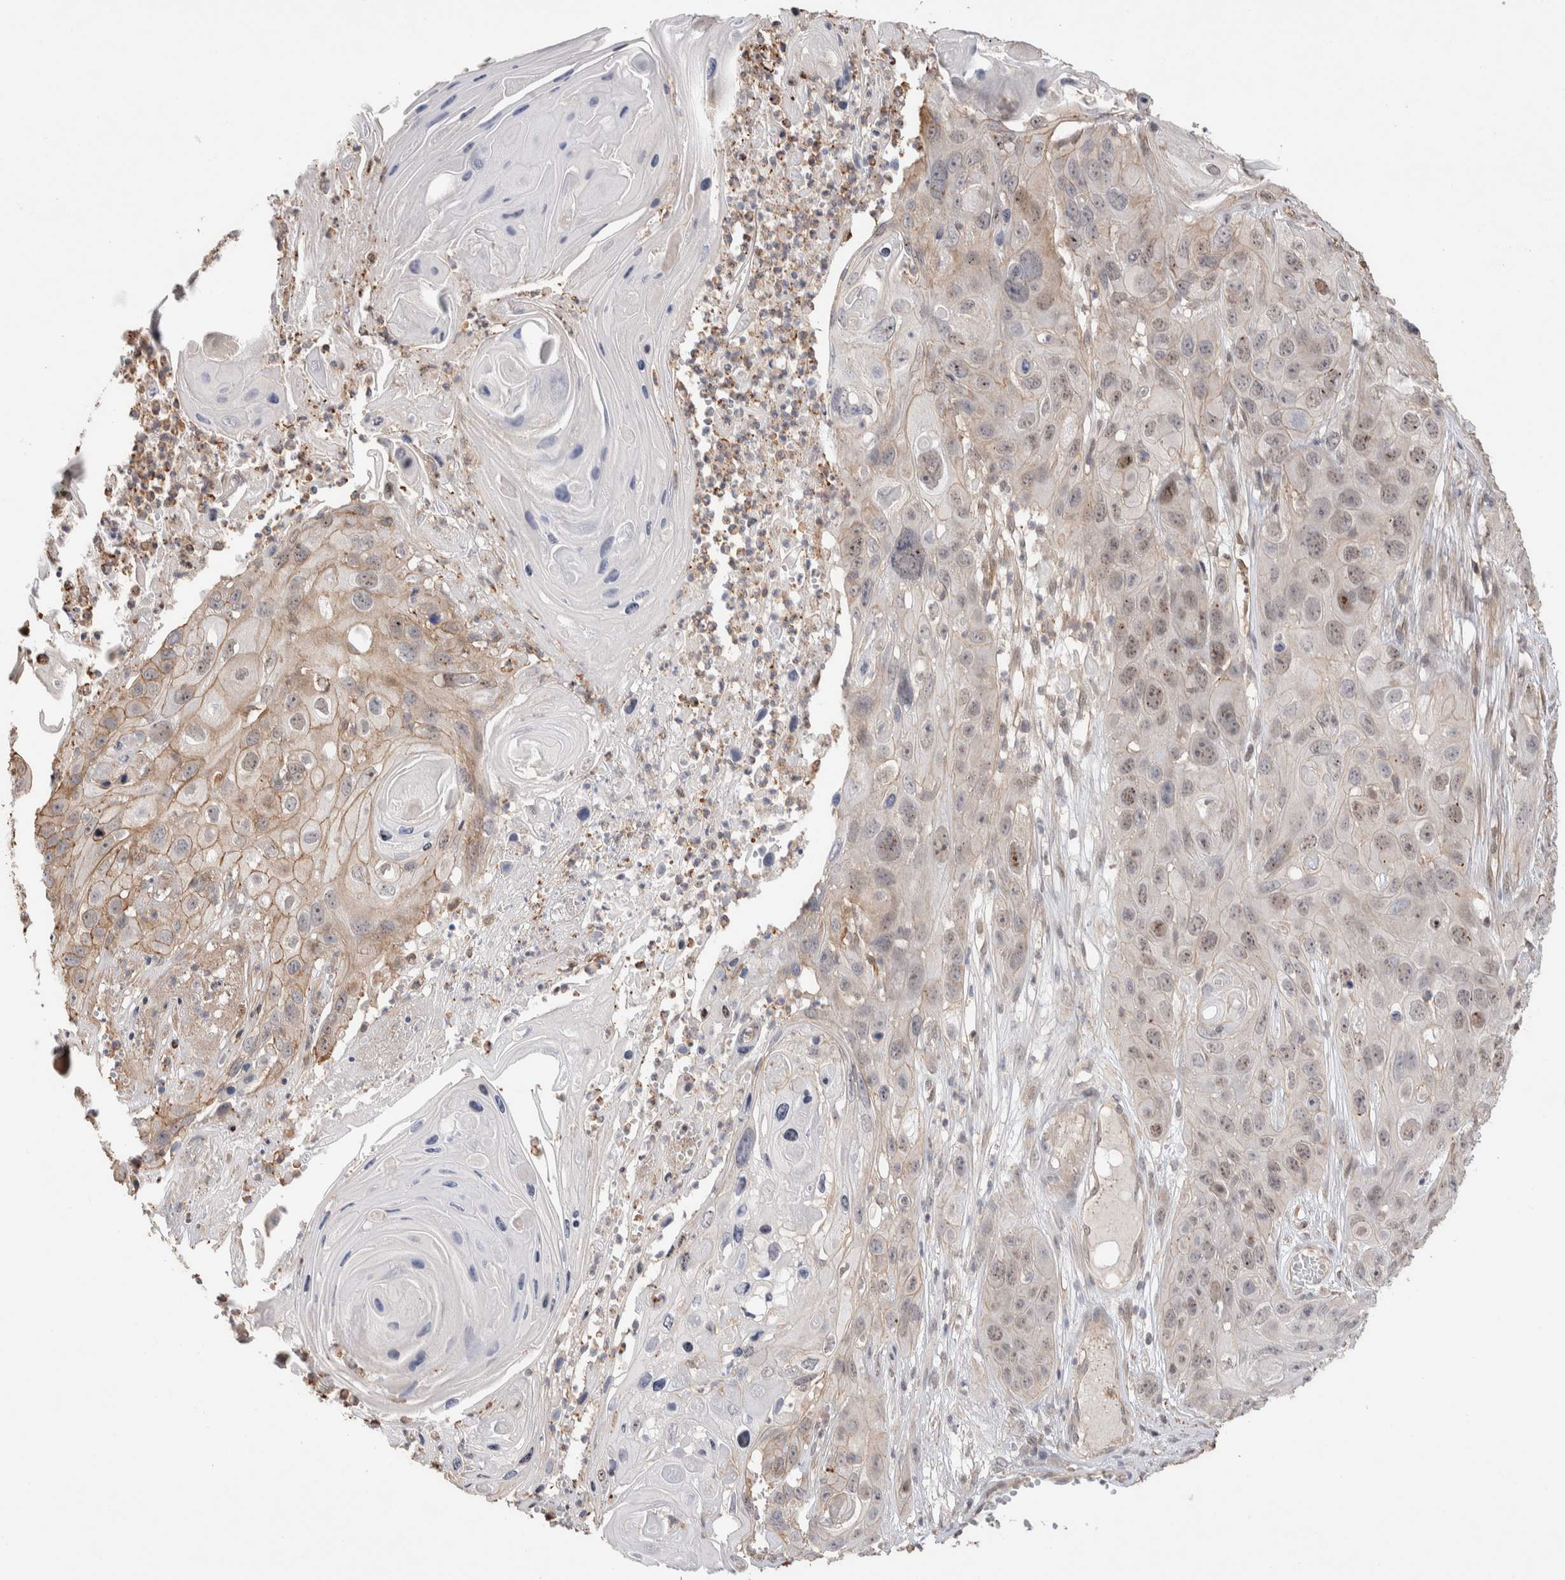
{"staining": {"intensity": "weak", "quantity": "25%-75%", "location": "cytoplasmic/membranous,nuclear"}, "tissue": "skin cancer", "cell_type": "Tumor cells", "image_type": "cancer", "snomed": [{"axis": "morphology", "description": "Squamous cell carcinoma, NOS"}, {"axis": "topography", "description": "Skin"}], "caption": "A brown stain highlights weak cytoplasmic/membranous and nuclear expression of a protein in skin squamous cell carcinoma tumor cells.", "gene": "ZNF704", "patient": {"sex": "male", "age": 55}}